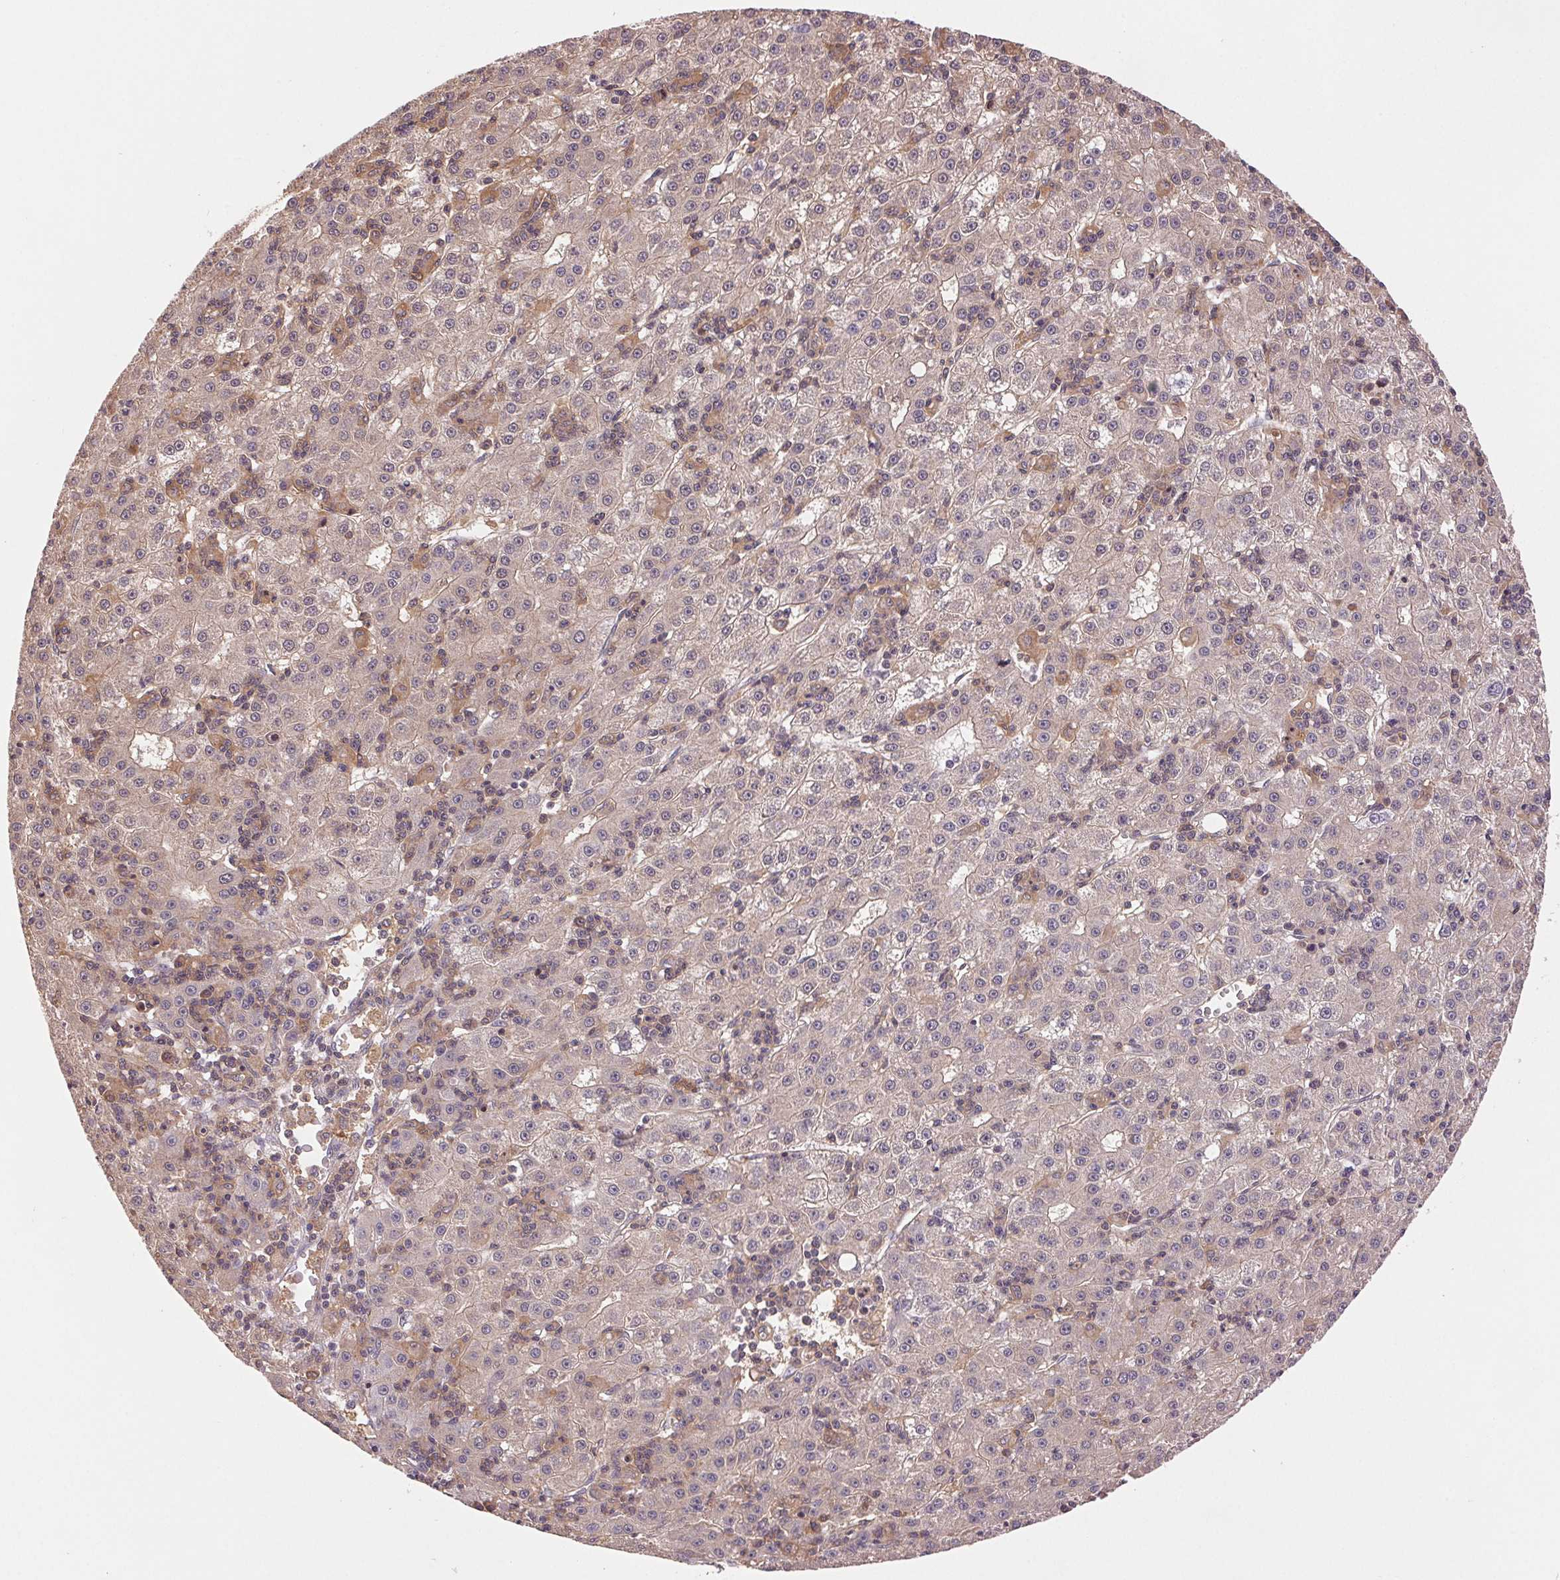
{"staining": {"intensity": "negative", "quantity": "none", "location": "none"}, "tissue": "liver cancer", "cell_type": "Tumor cells", "image_type": "cancer", "snomed": [{"axis": "morphology", "description": "Carcinoma, Hepatocellular, NOS"}, {"axis": "topography", "description": "Liver"}], "caption": "This is an immunohistochemistry (IHC) image of liver cancer. There is no staining in tumor cells.", "gene": "GDI2", "patient": {"sex": "male", "age": 76}}